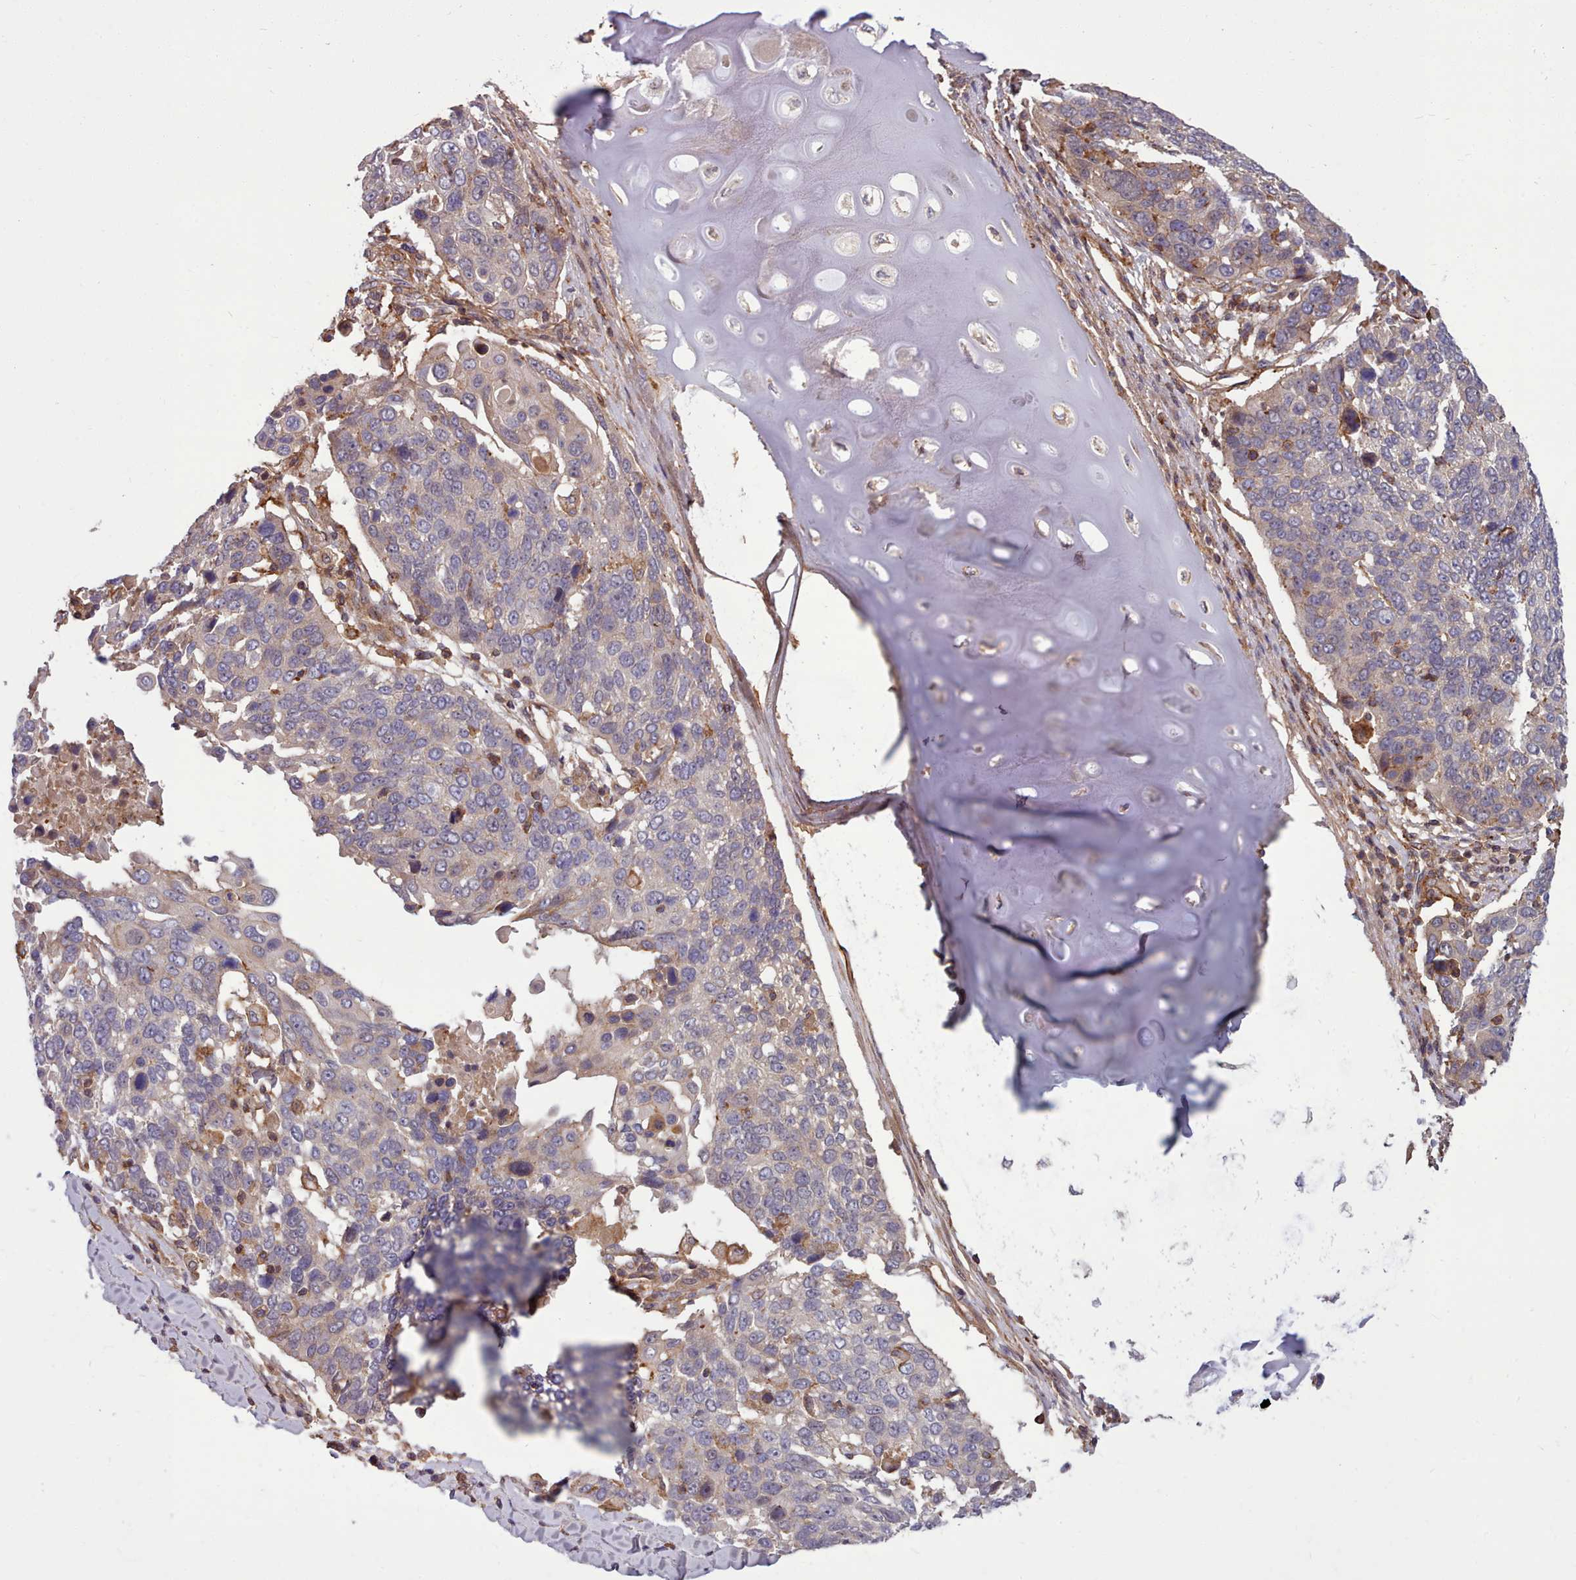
{"staining": {"intensity": "negative", "quantity": "none", "location": "none"}, "tissue": "lung cancer", "cell_type": "Tumor cells", "image_type": "cancer", "snomed": [{"axis": "morphology", "description": "Squamous cell carcinoma, NOS"}, {"axis": "topography", "description": "Lung"}], "caption": "Tumor cells show no significant expression in squamous cell carcinoma (lung). (IHC, brightfield microscopy, high magnification).", "gene": "STUB1", "patient": {"sex": "male", "age": 66}}